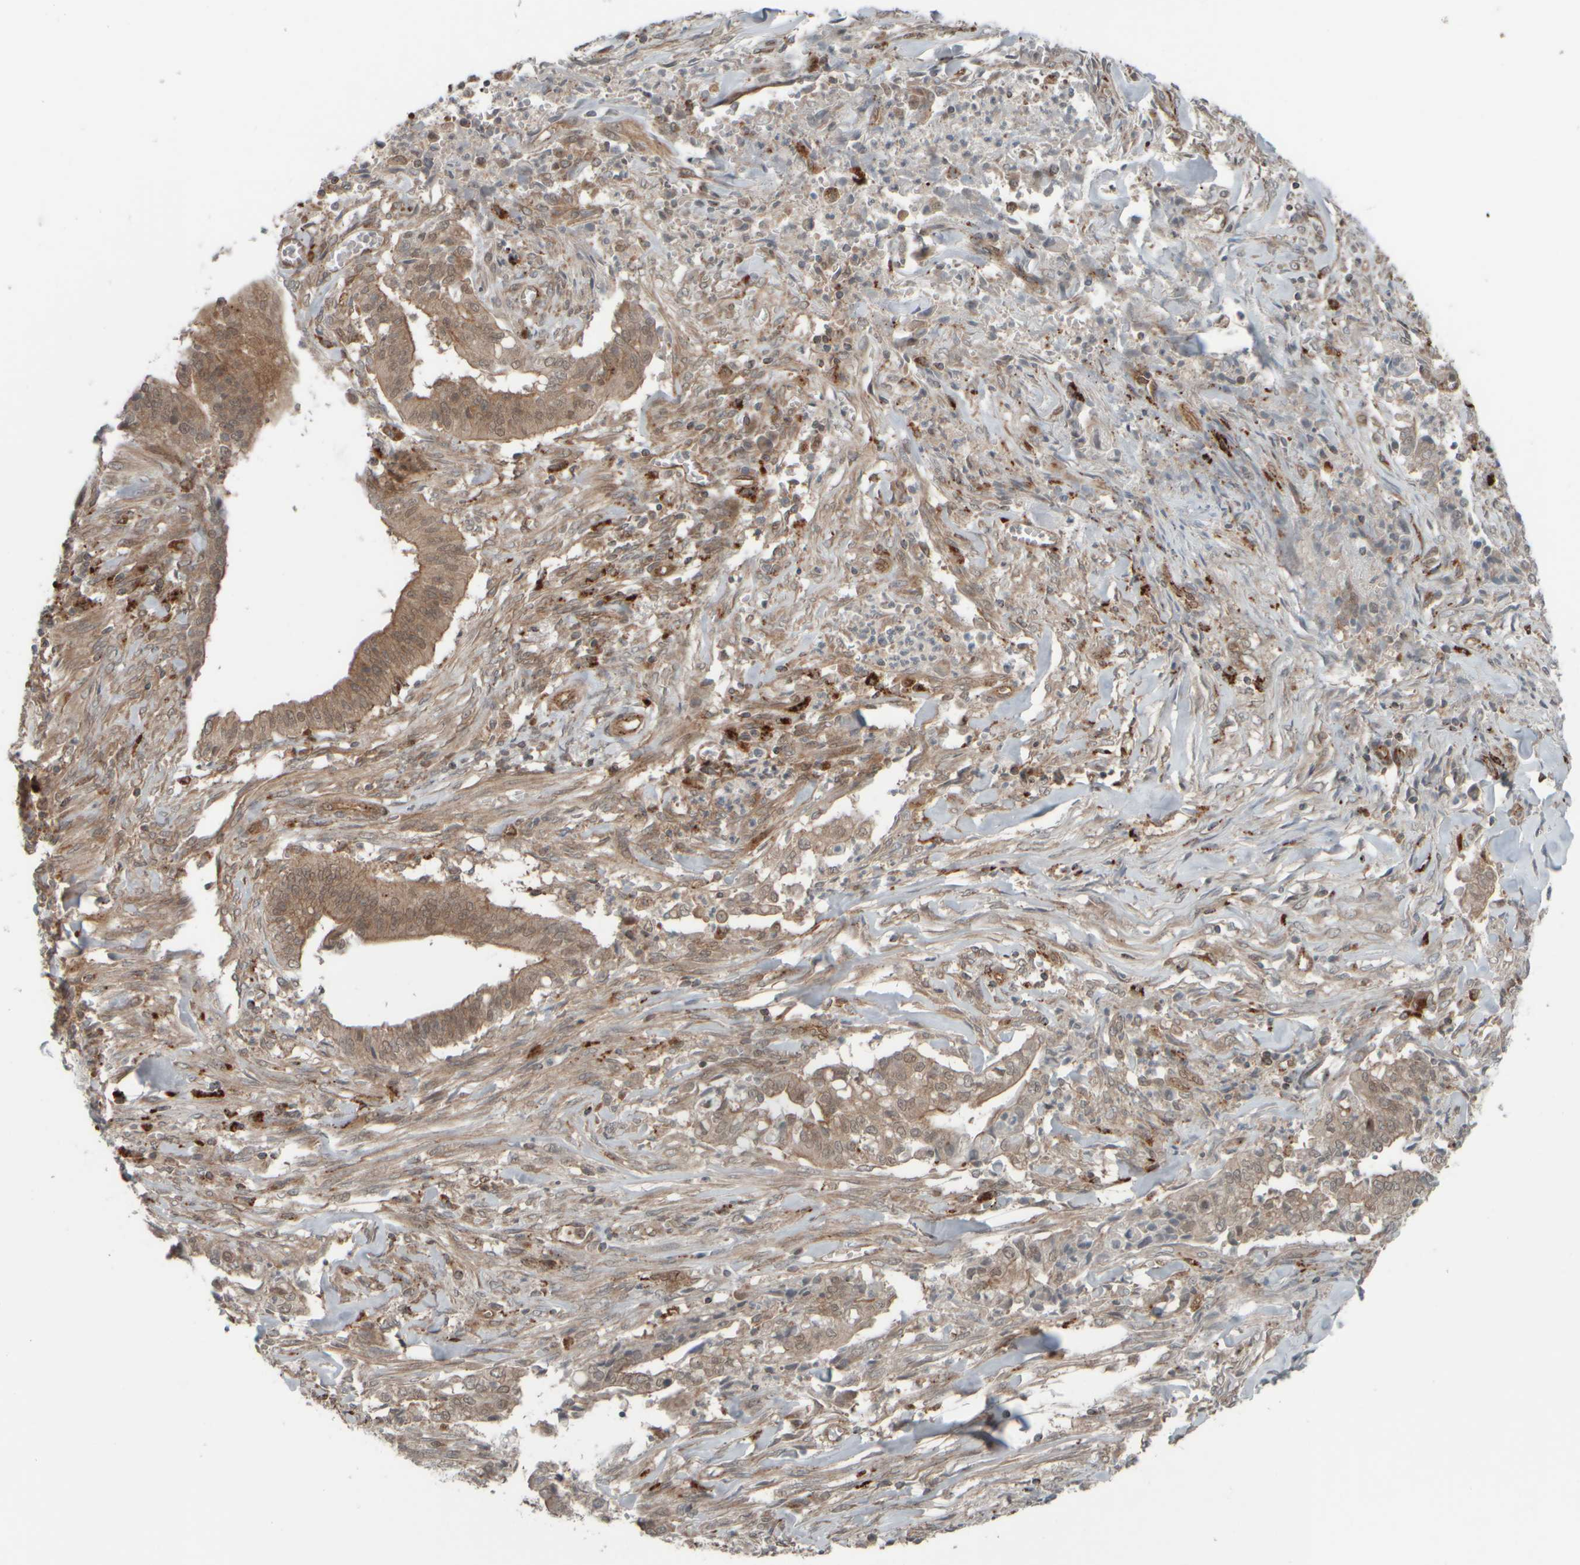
{"staining": {"intensity": "moderate", "quantity": ">75%", "location": "cytoplasmic/membranous"}, "tissue": "cervical cancer", "cell_type": "Tumor cells", "image_type": "cancer", "snomed": [{"axis": "morphology", "description": "Adenocarcinoma, NOS"}, {"axis": "topography", "description": "Cervix"}], "caption": "A photomicrograph of cervical cancer stained for a protein demonstrates moderate cytoplasmic/membranous brown staining in tumor cells.", "gene": "GIGYF1", "patient": {"sex": "female", "age": 44}}